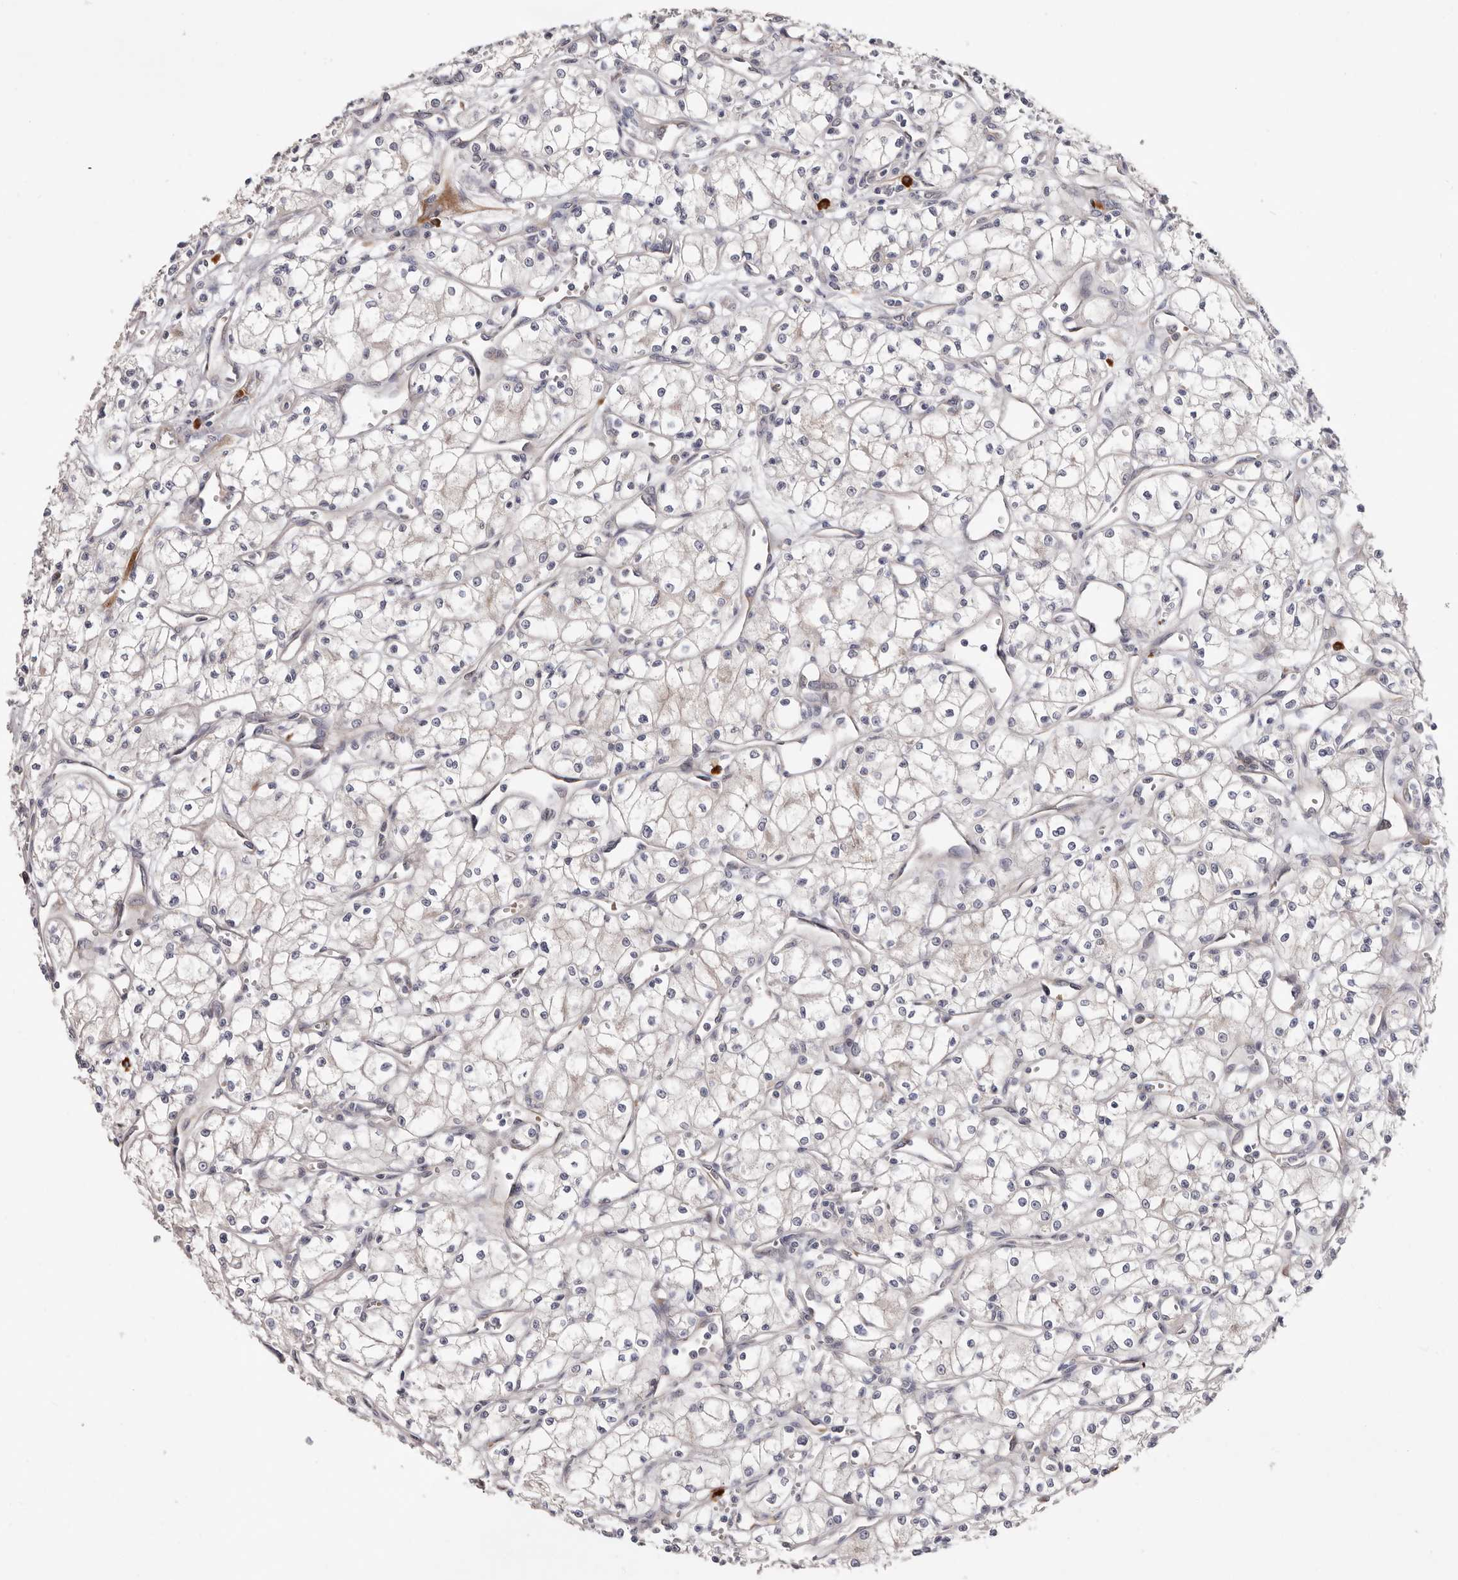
{"staining": {"intensity": "negative", "quantity": "none", "location": "none"}, "tissue": "renal cancer", "cell_type": "Tumor cells", "image_type": "cancer", "snomed": [{"axis": "morphology", "description": "Adenocarcinoma, NOS"}, {"axis": "topography", "description": "Kidney"}], "caption": "The immunohistochemistry photomicrograph has no significant expression in tumor cells of adenocarcinoma (renal) tissue.", "gene": "USH1C", "patient": {"sex": "male", "age": 59}}